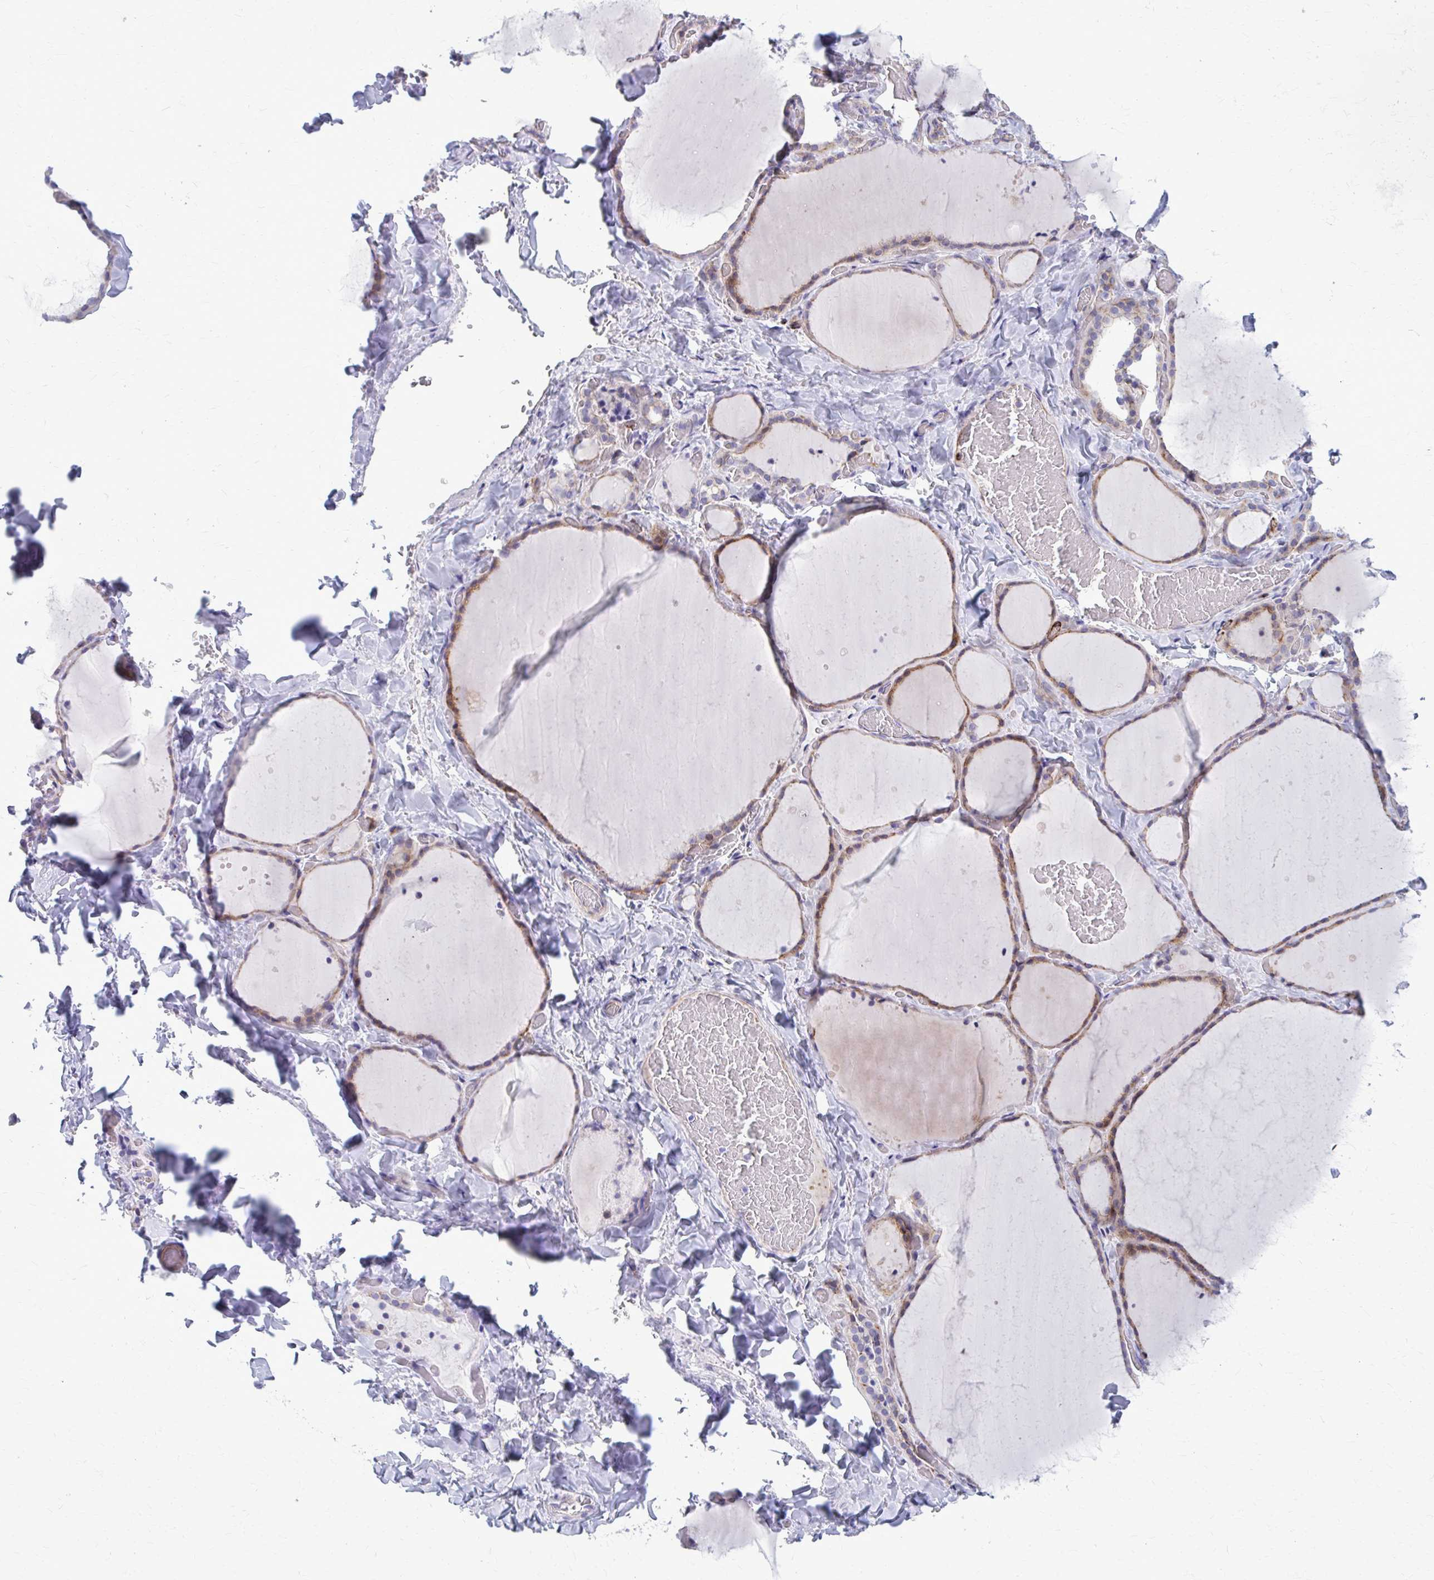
{"staining": {"intensity": "weak", "quantity": "25%-75%", "location": "cytoplasmic/membranous"}, "tissue": "thyroid gland", "cell_type": "Glandular cells", "image_type": "normal", "snomed": [{"axis": "morphology", "description": "Normal tissue, NOS"}, {"axis": "topography", "description": "Thyroid gland"}], "caption": "DAB (3,3'-diaminobenzidine) immunohistochemical staining of normal human thyroid gland displays weak cytoplasmic/membranous protein expression in approximately 25%-75% of glandular cells. (DAB IHC, brown staining for protein, blue staining for nuclei).", "gene": "PEDS1", "patient": {"sex": "female", "age": 36}}